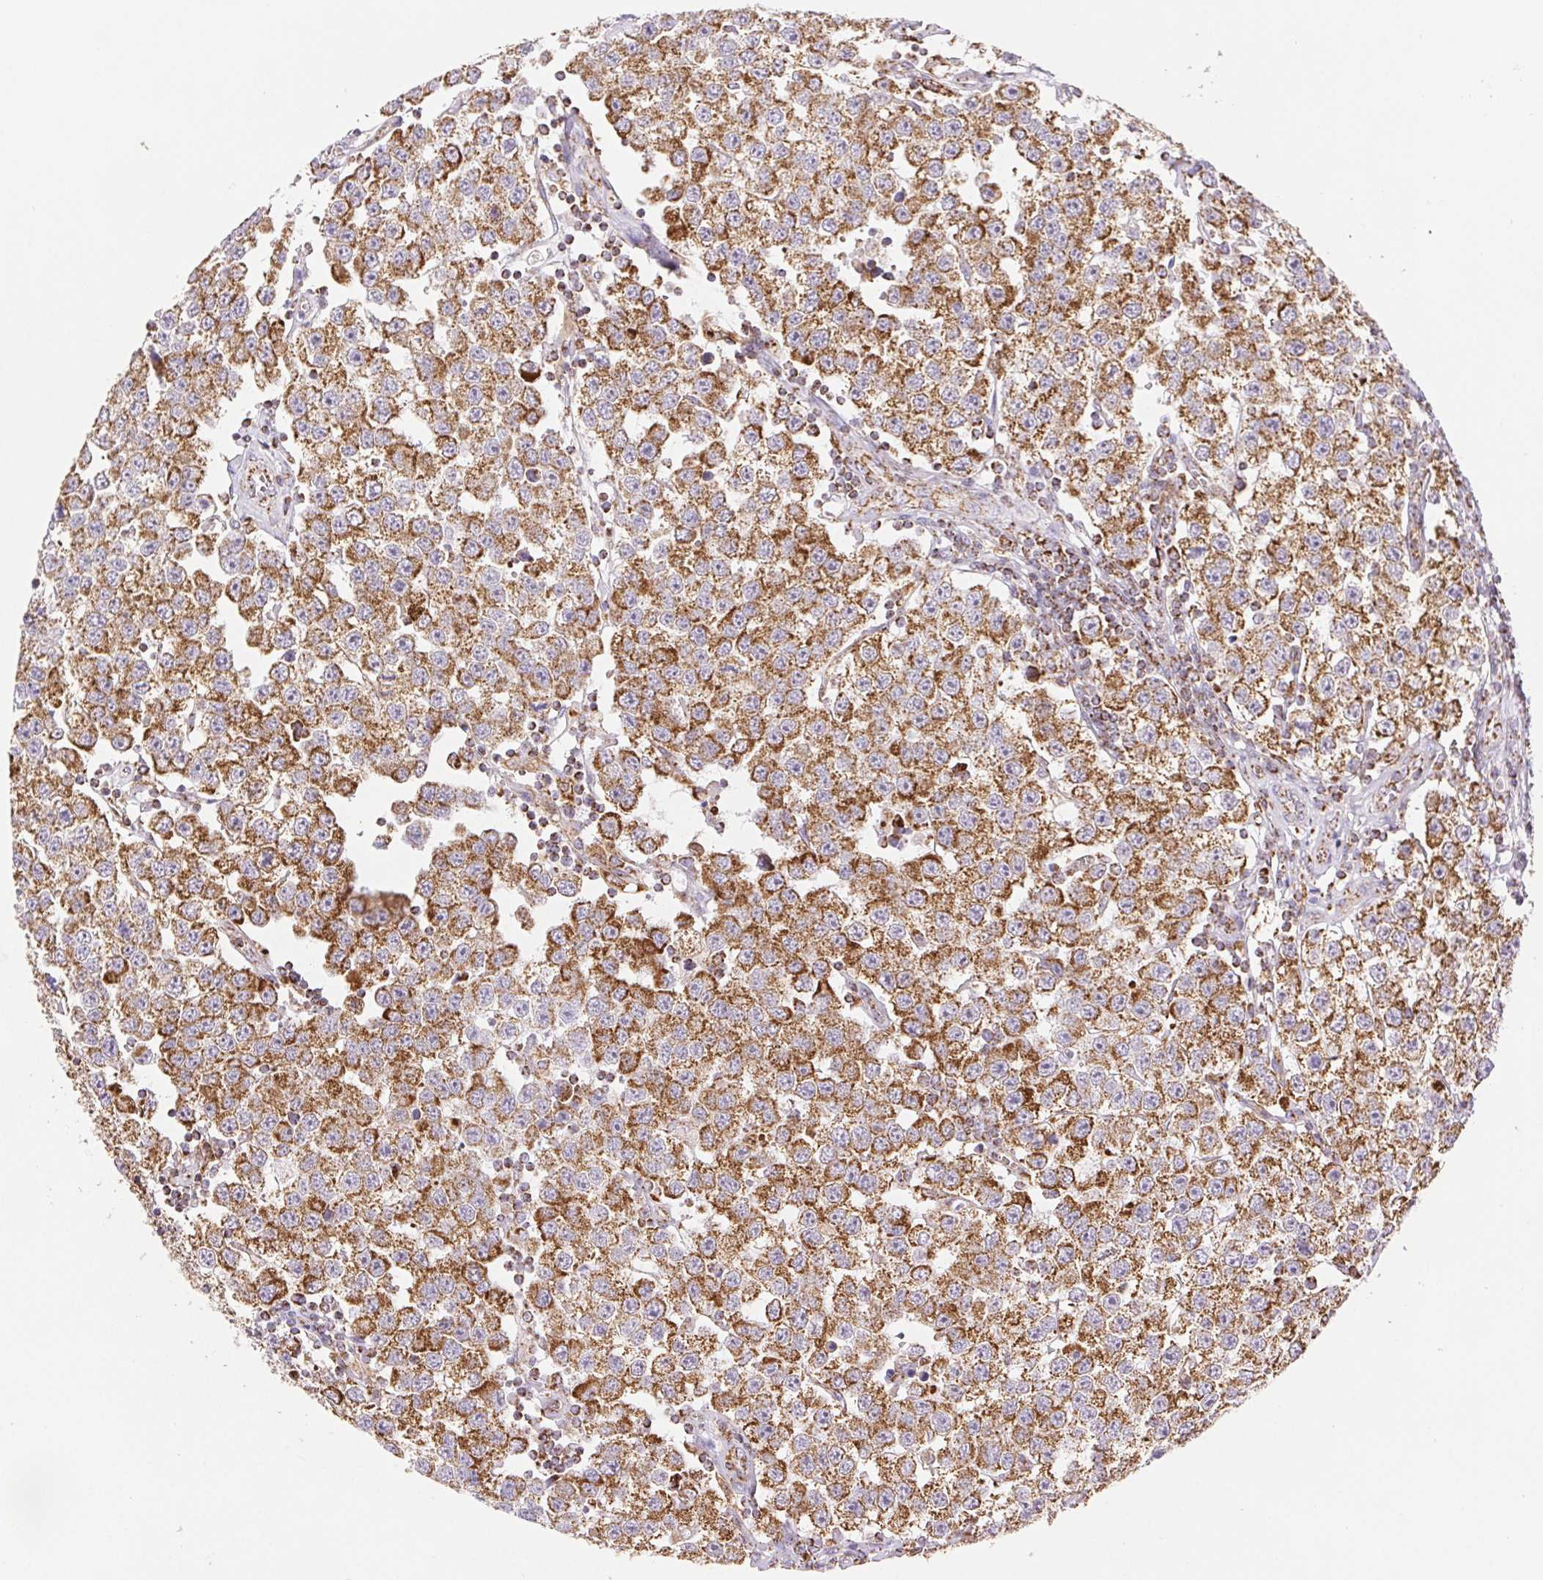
{"staining": {"intensity": "moderate", "quantity": ">75%", "location": "cytoplasmic/membranous"}, "tissue": "testis cancer", "cell_type": "Tumor cells", "image_type": "cancer", "snomed": [{"axis": "morphology", "description": "Seminoma, NOS"}, {"axis": "topography", "description": "Testis"}], "caption": "Protein expression analysis of seminoma (testis) displays moderate cytoplasmic/membranous staining in approximately >75% of tumor cells. (IHC, brightfield microscopy, high magnification).", "gene": "NIPSNAP2", "patient": {"sex": "male", "age": 34}}